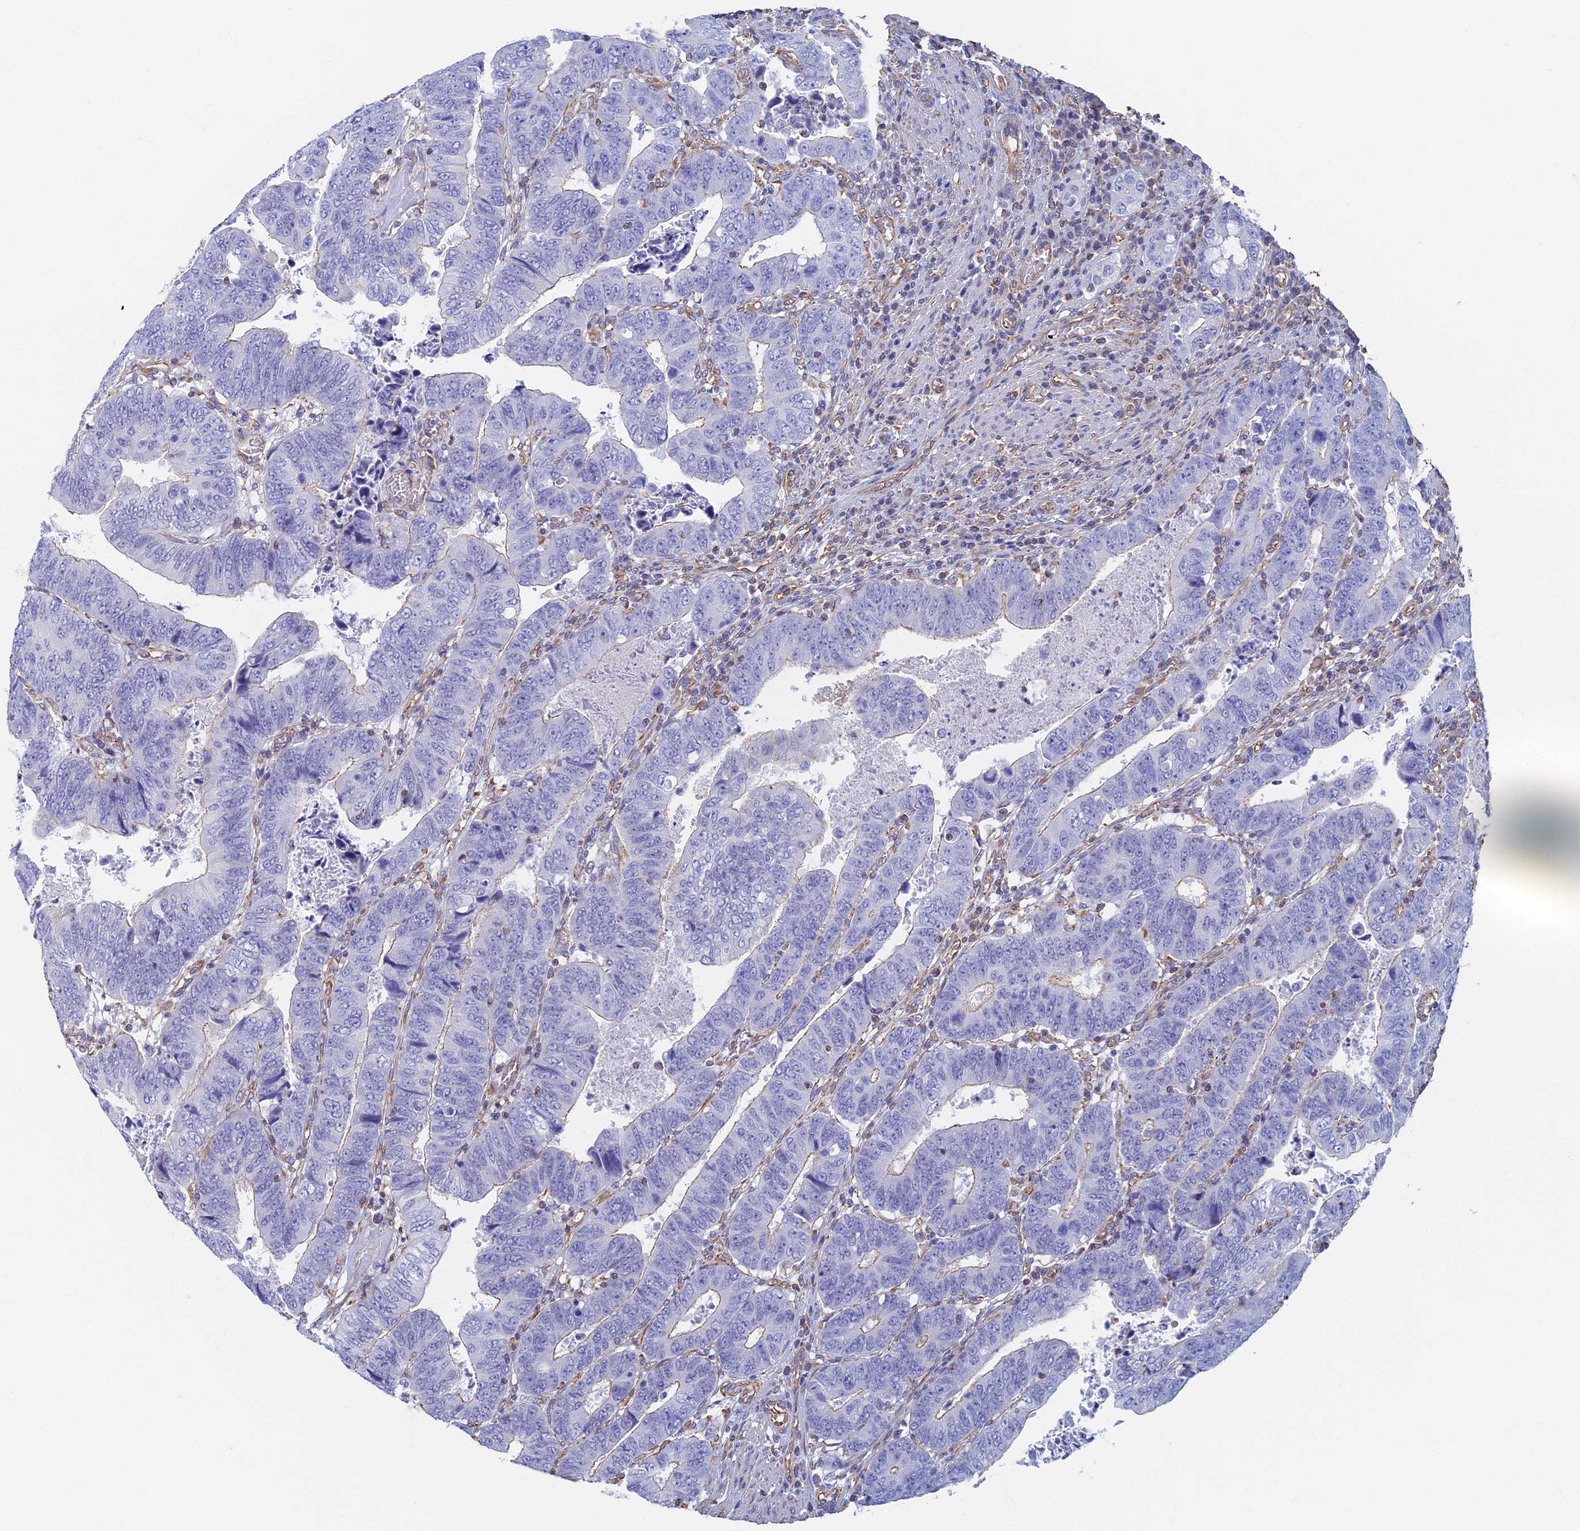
{"staining": {"intensity": "negative", "quantity": "none", "location": "none"}, "tissue": "colorectal cancer", "cell_type": "Tumor cells", "image_type": "cancer", "snomed": [{"axis": "morphology", "description": "Normal tissue, NOS"}, {"axis": "morphology", "description": "Adenocarcinoma, NOS"}, {"axis": "topography", "description": "Rectum"}], "caption": "Immunohistochemical staining of adenocarcinoma (colorectal) exhibits no significant positivity in tumor cells.", "gene": "RMC1", "patient": {"sex": "female", "age": 65}}